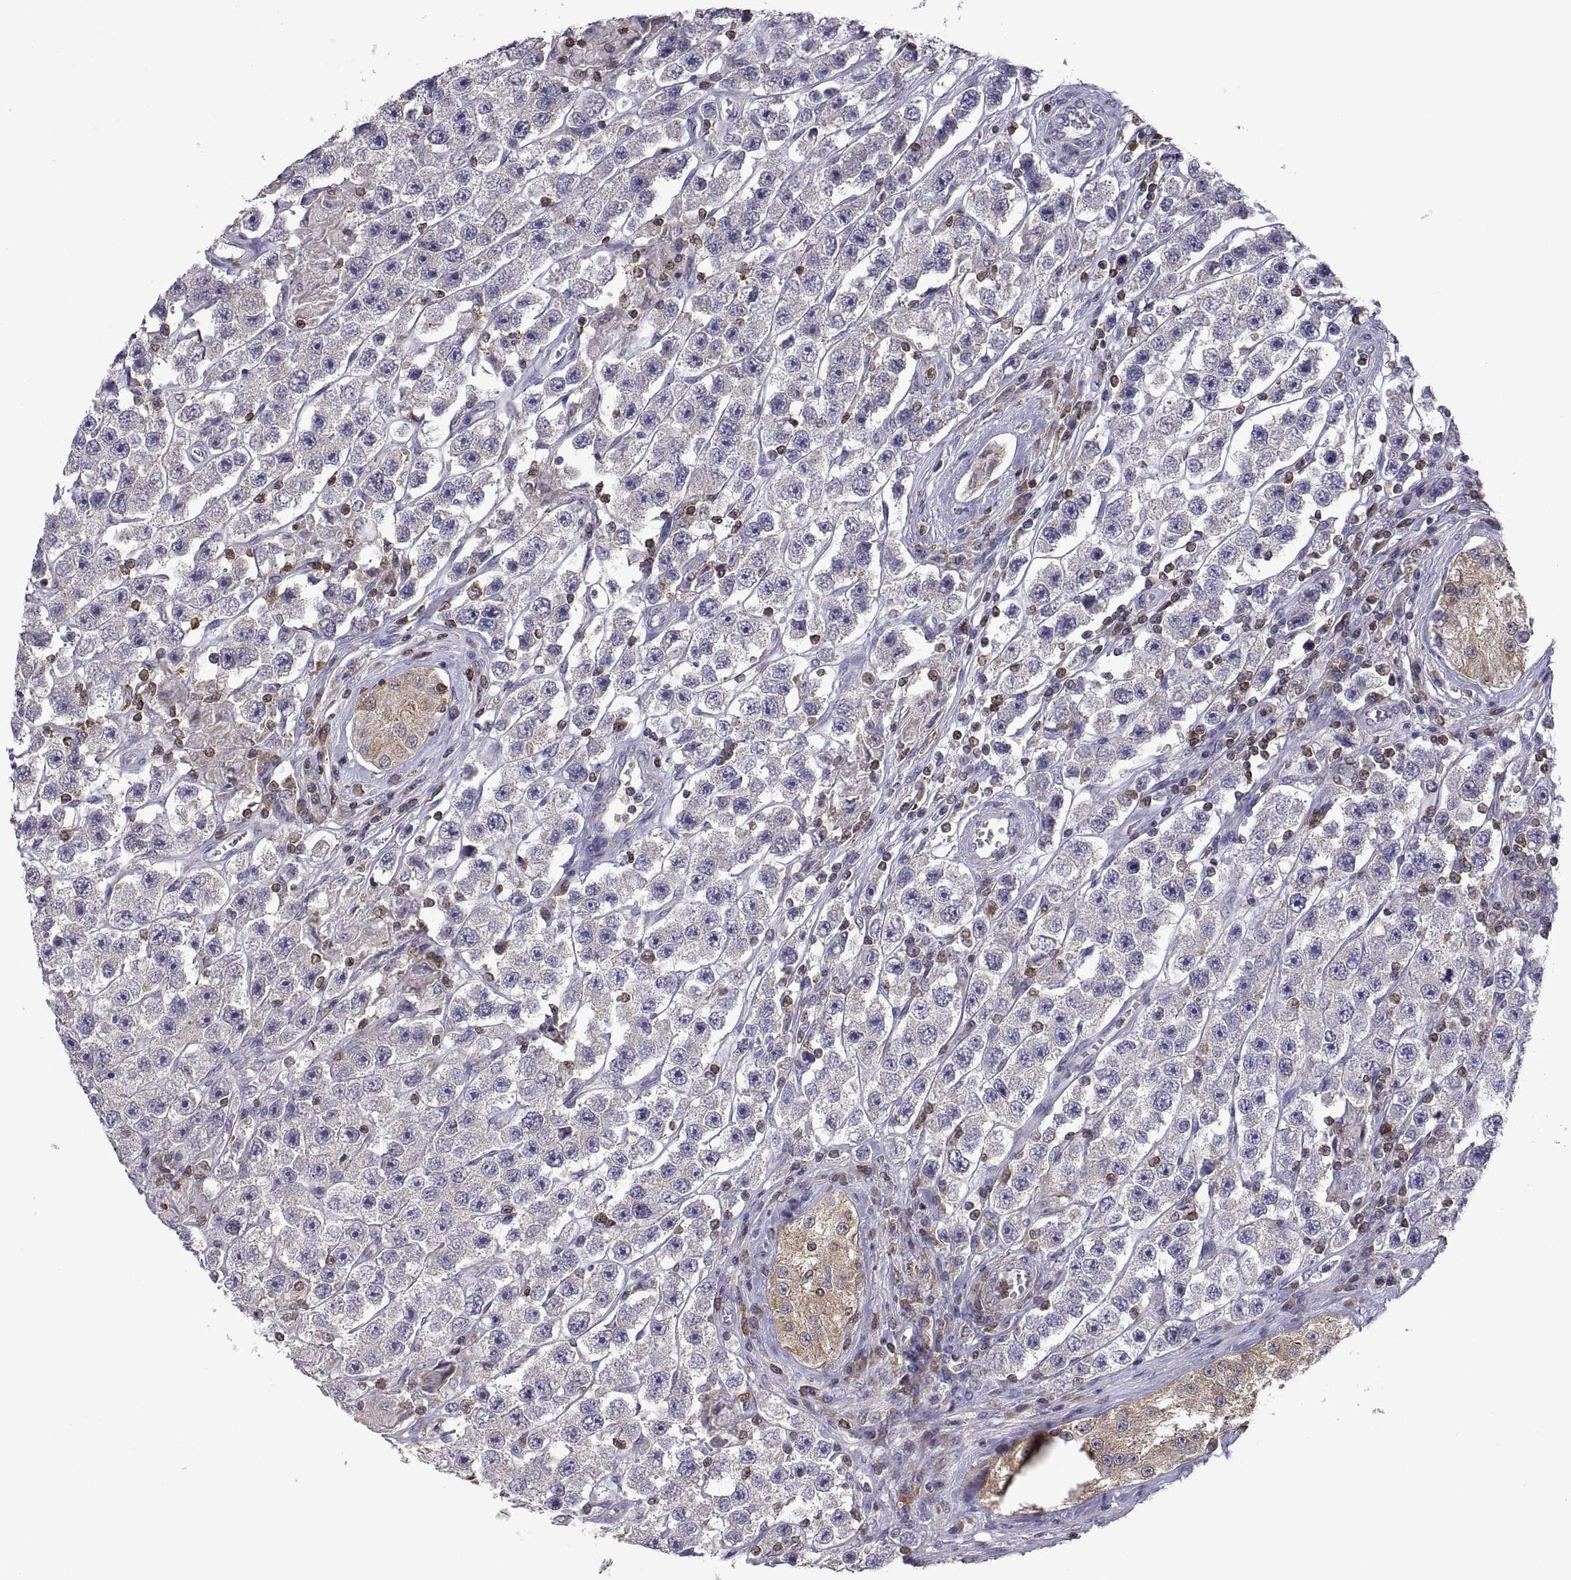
{"staining": {"intensity": "negative", "quantity": "none", "location": "none"}, "tissue": "testis cancer", "cell_type": "Tumor cells", "image_type": "cancer", "snomed": [{"axis": "morphology", "description": "Seminoma, NOS"}, {"axis": "topography", "description": "Testis"}], "caption": "Testis seminoma was stained to show a protein in brown. There is no significant positivity in tumor cells.", "gene": "EZR", "patient": {"sex": "male", "age": 45}}